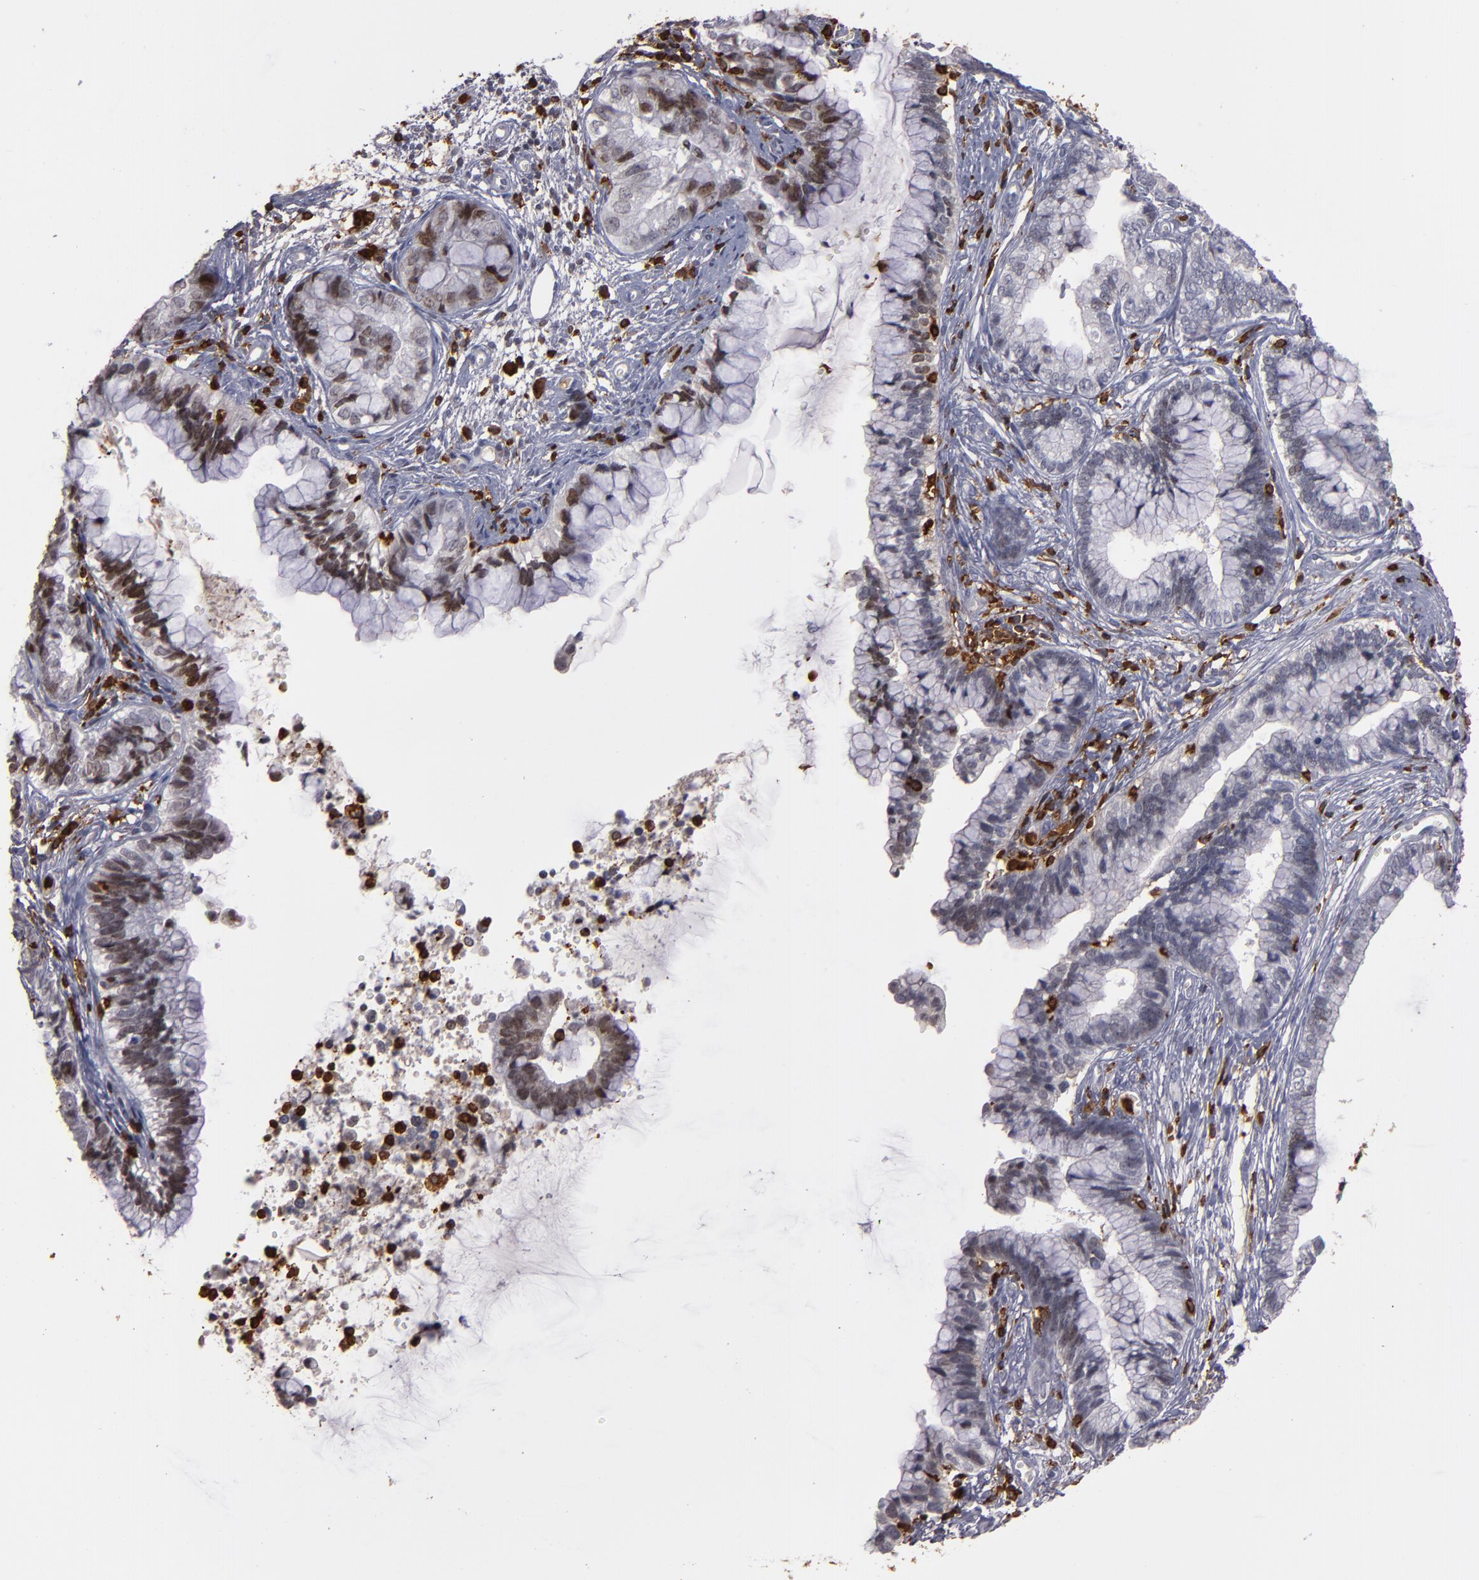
{"staining": {"intensity": "weak", "quantity": "25%-75%", "location": "nuclear"}, "tissue": "cervical cancer", "cell_type": "Tumor cells", "image_type": "cancer", "snomed": [{"axis": "morphology", "description": "Adenocarcinoma, NOS"}, {"axis": "topography", "description": "Cervix"}], "caption": "The image demonstrates immunohistochemical staining of cervical cancer (adenocarcinoma). There is weak nuclear expression is identified in about 25%-75% of tumor cells.", "gene": "WAS", "patient": {"sex": "female", "age": 44}}